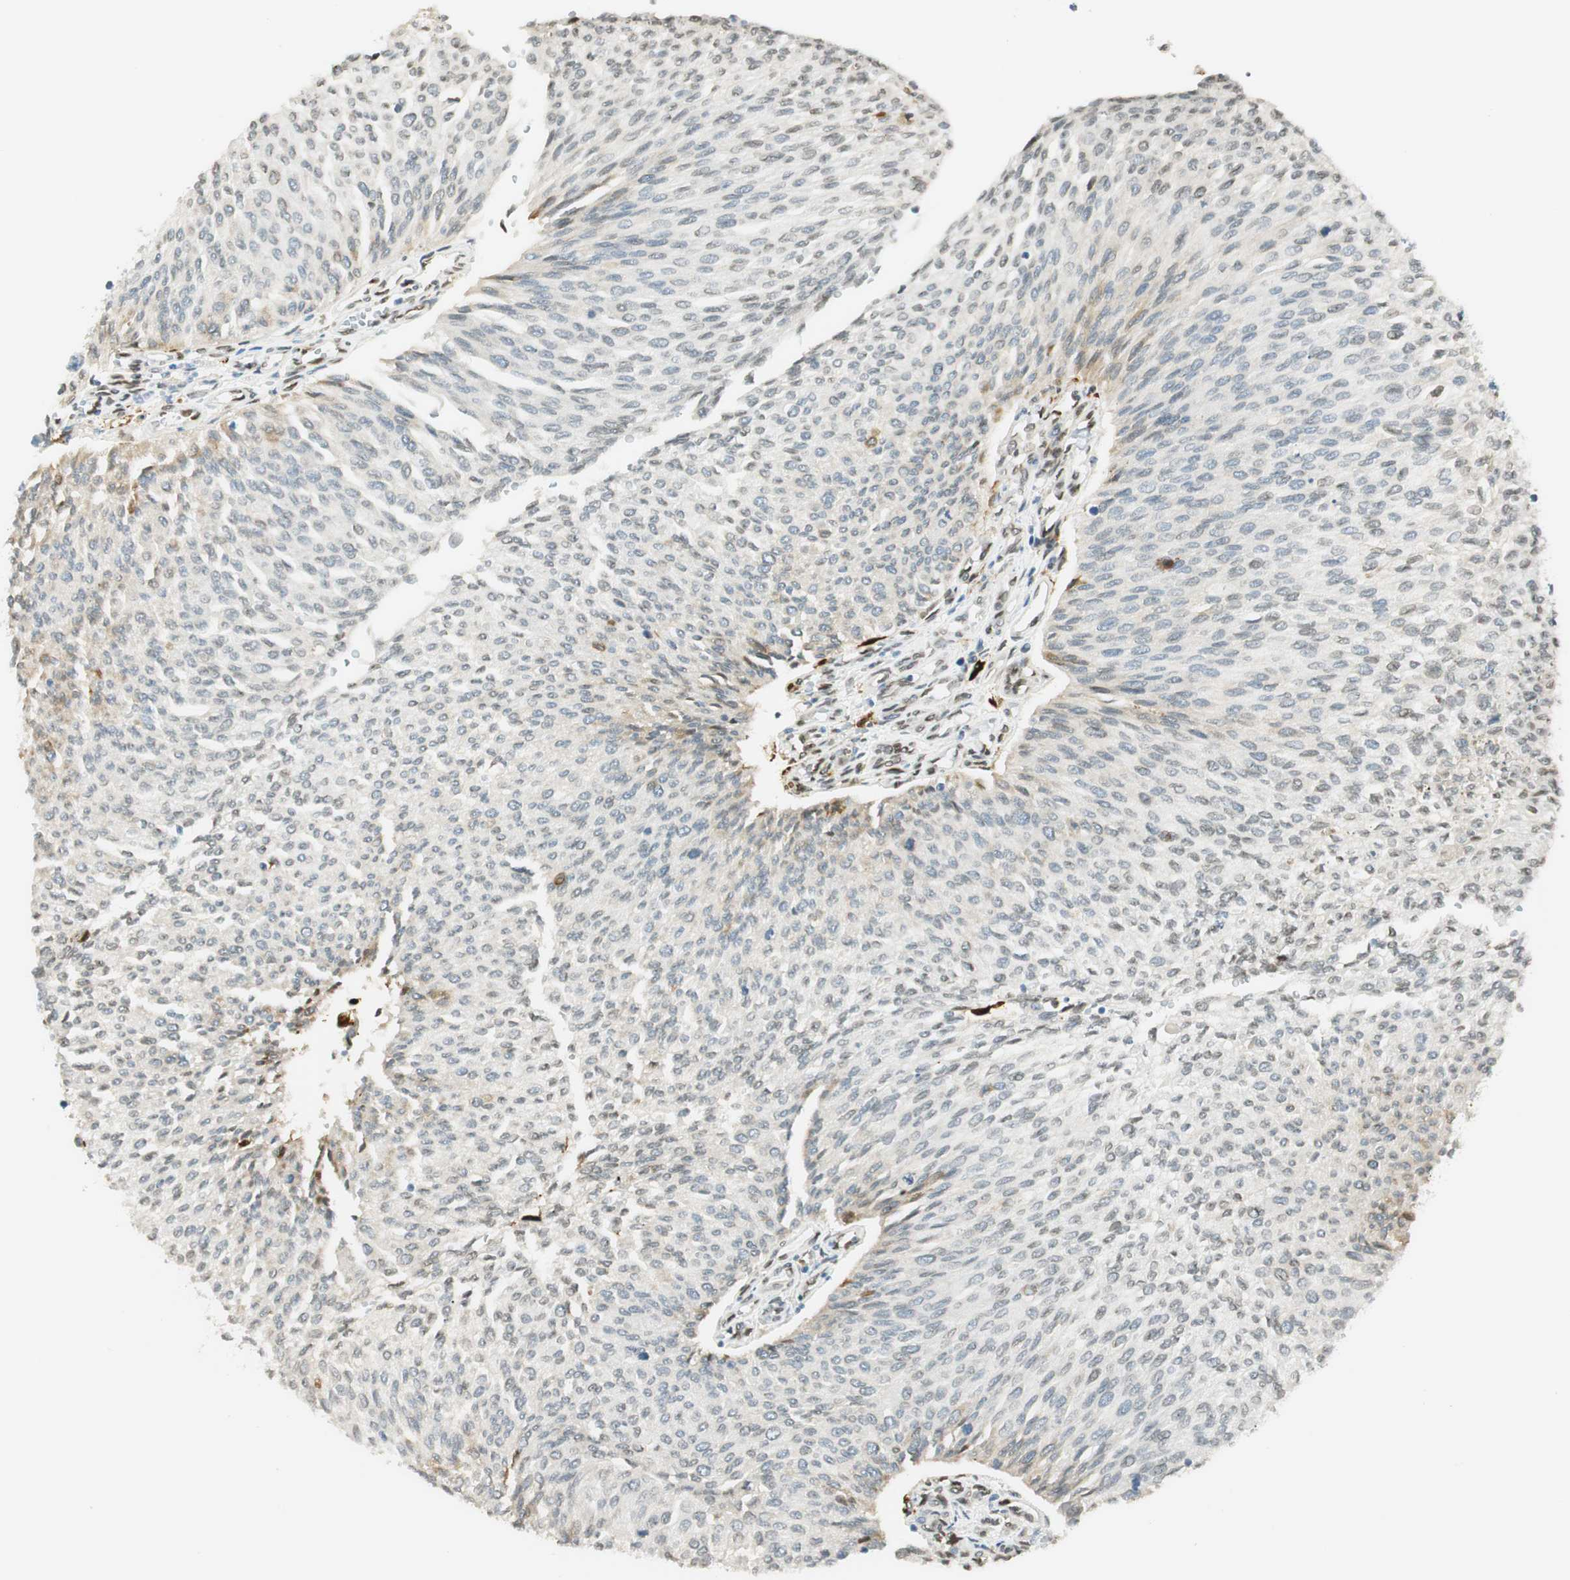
{"staining": {"intensity": "weak", "quantity": "<25%", "location": "cytoplasmic/membranous"}, "tissue": "urothelial cancer", "cell_type": "Tumor cells", "image_type": "cancer", "snomed": [{"axis": "morphology", "description": "Urothelial carcinoma, Low grade"}, {"axis": "topography", "description": "Urinary bladder"}], "caption": "Tumor cells are negative for brown protein staining in urothelial carcinoma (low-grade). (DAB (3,3'-diaminobenzidine) immunohistochemistry, high magnification).", "gene": "TMEM260", "patient": {"sex": "female", "age": 79}}